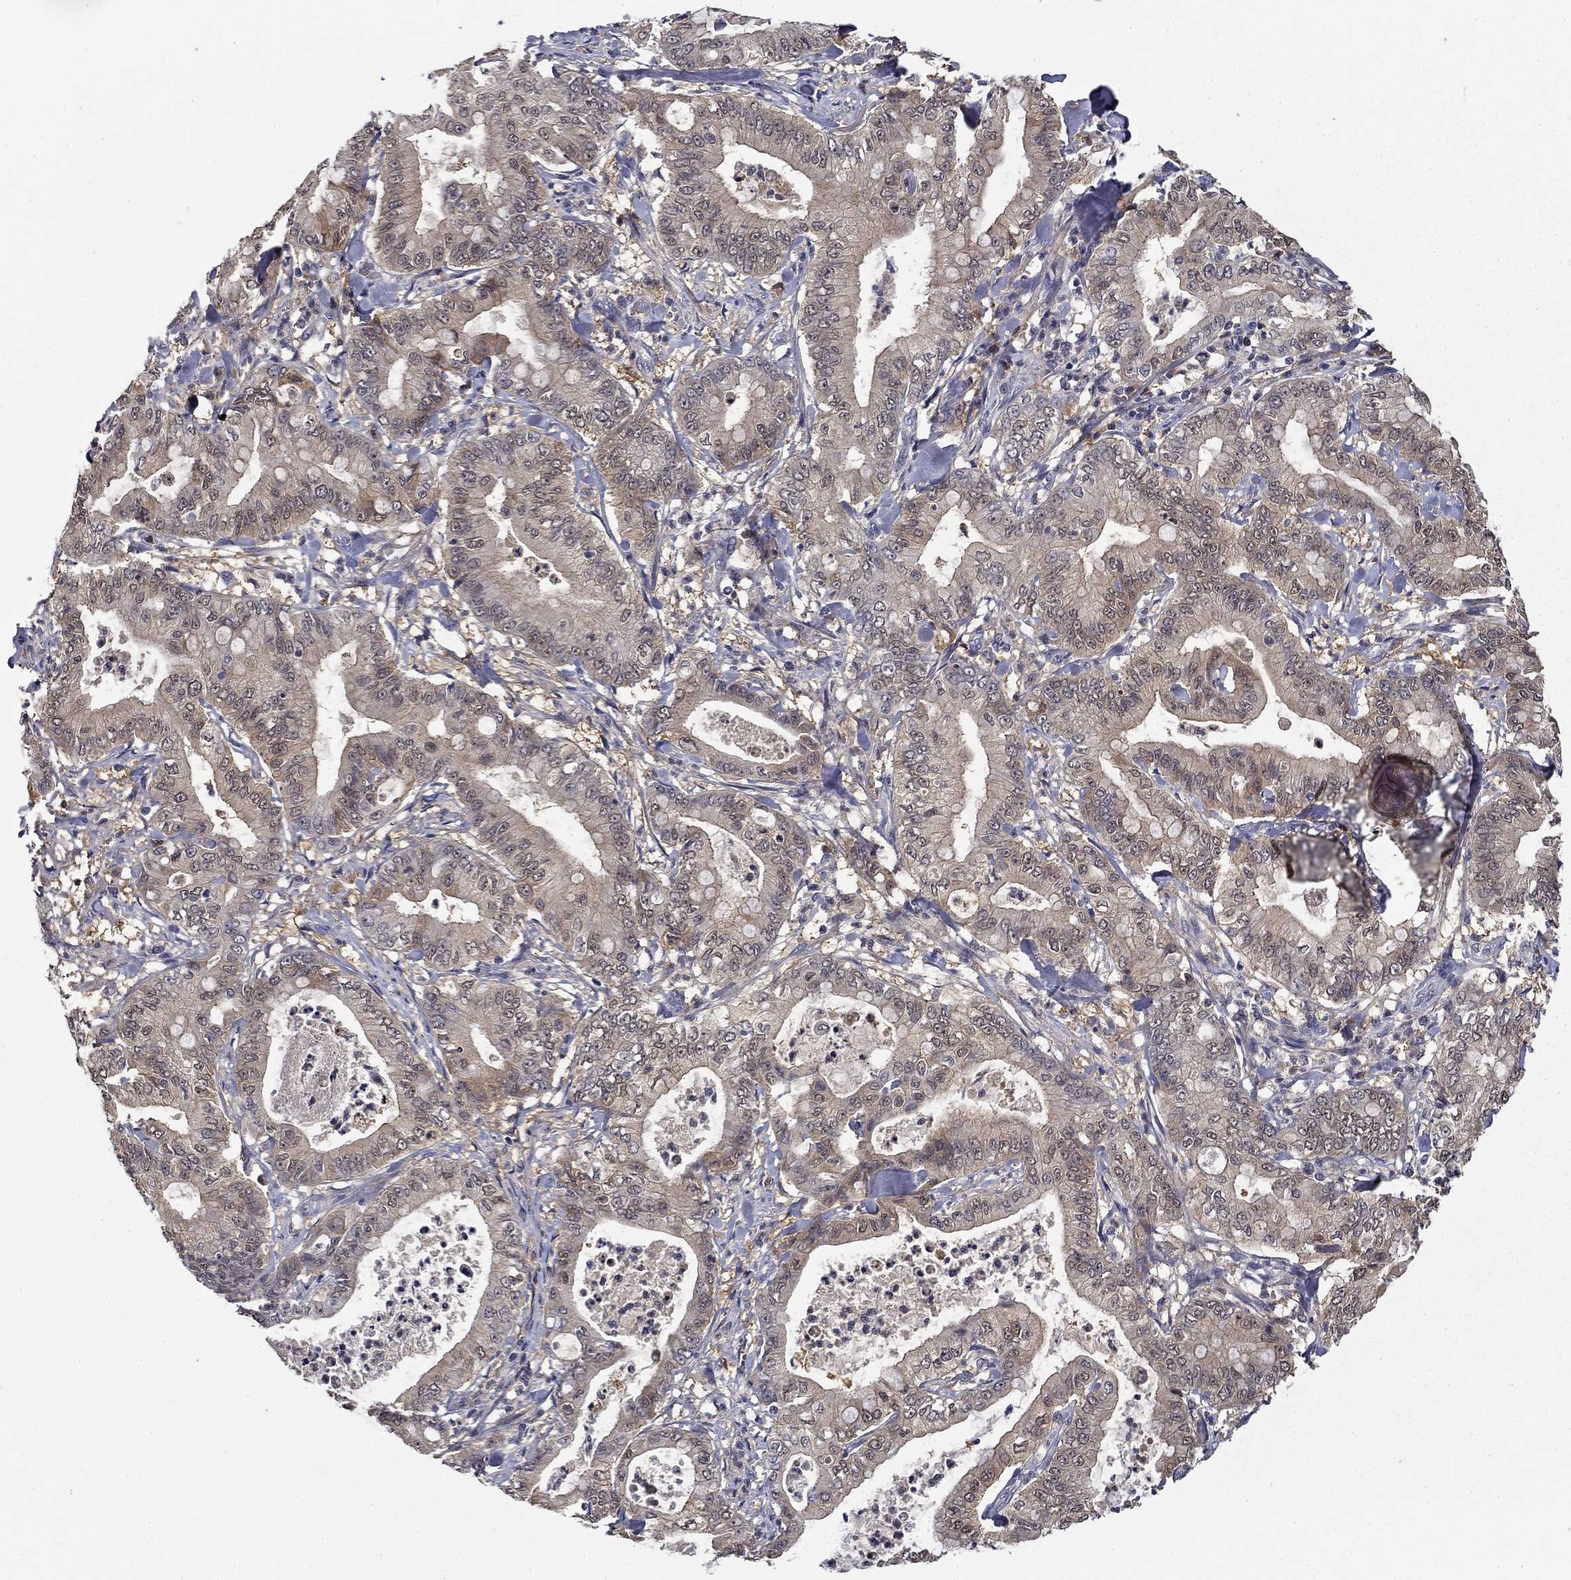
{"staining": {"intensity": "weak", "quantity": "<25%", "location": "cytoplasmic/membranous"}, "tissue": "pancreatic cancer", "cell_type": "Tumor cells", "image_type": "cancer", "snomed": [{"axis": "morphology", "description": "Adenocarcinoma, NOS"}, {"axis": "topography", "description": "Pancreas"}], "caption": "An image of pancreatic cancer stained for a protein exhibits no brown staining in tumor cells. Brightfield microscopy of immunohistochemistry (IHC) stained with DAB (3,3'-diaminobenzidine) (brown) and hematoxylin (blue), captured at high magnification.", "gene": "DDTL", "patient": {"sex": "male", "age": 71}}